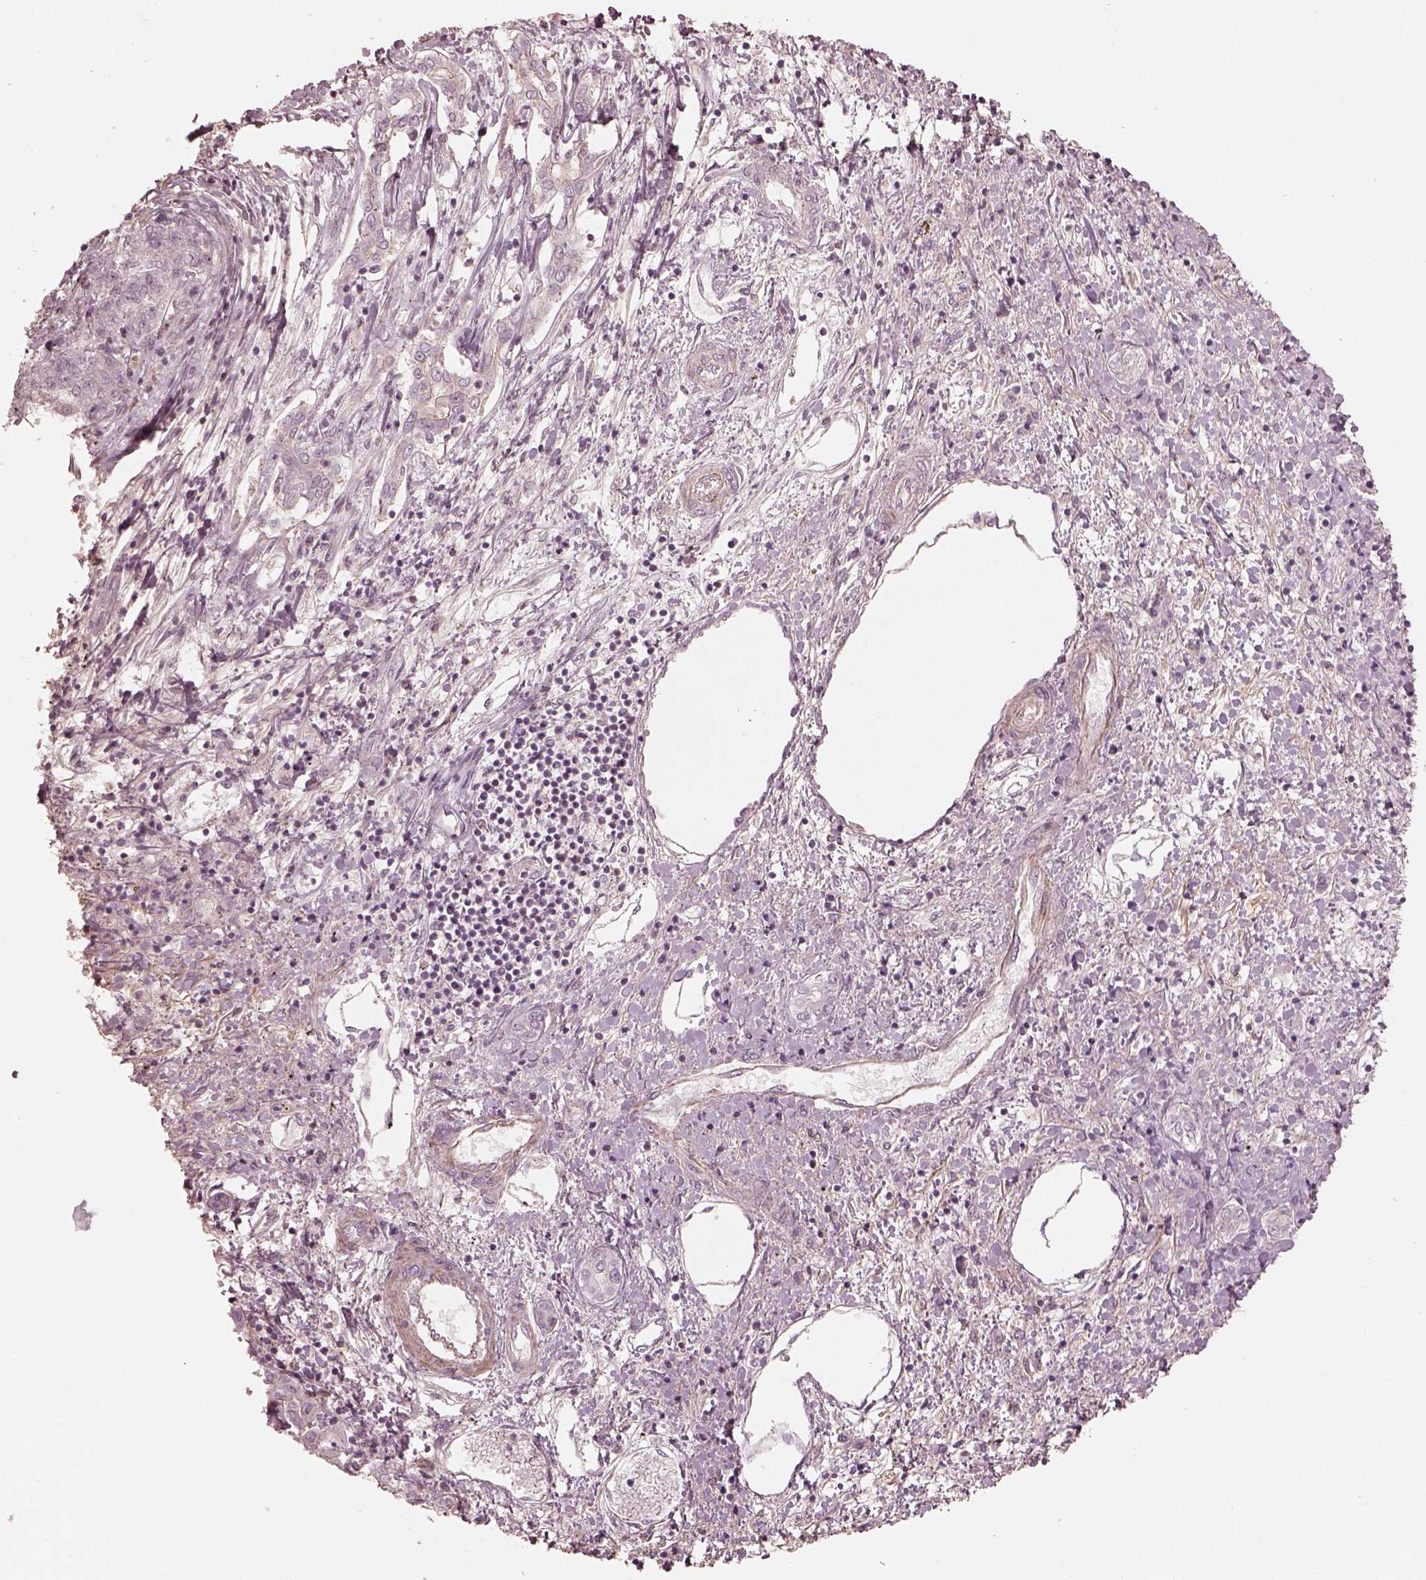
{"staining": {"intensity": "negative", "quantity": "none", "location": "none"}, "tissue": "liver cancer", "cell_type": "Tumor cells", "image_type": "cancer", "snomed": [{"axis": "morphology", "description": "Carcinoma, Hepatocellular, NOS"}, {"axis": "topography", "description": "Liver"}], "caption": "Liver hepatocellular carcinoma stained for a protein using IHC displays no expression tumor cells.", "gene": "PRLHR", "patient": {"sex": "male", "age": 56}}